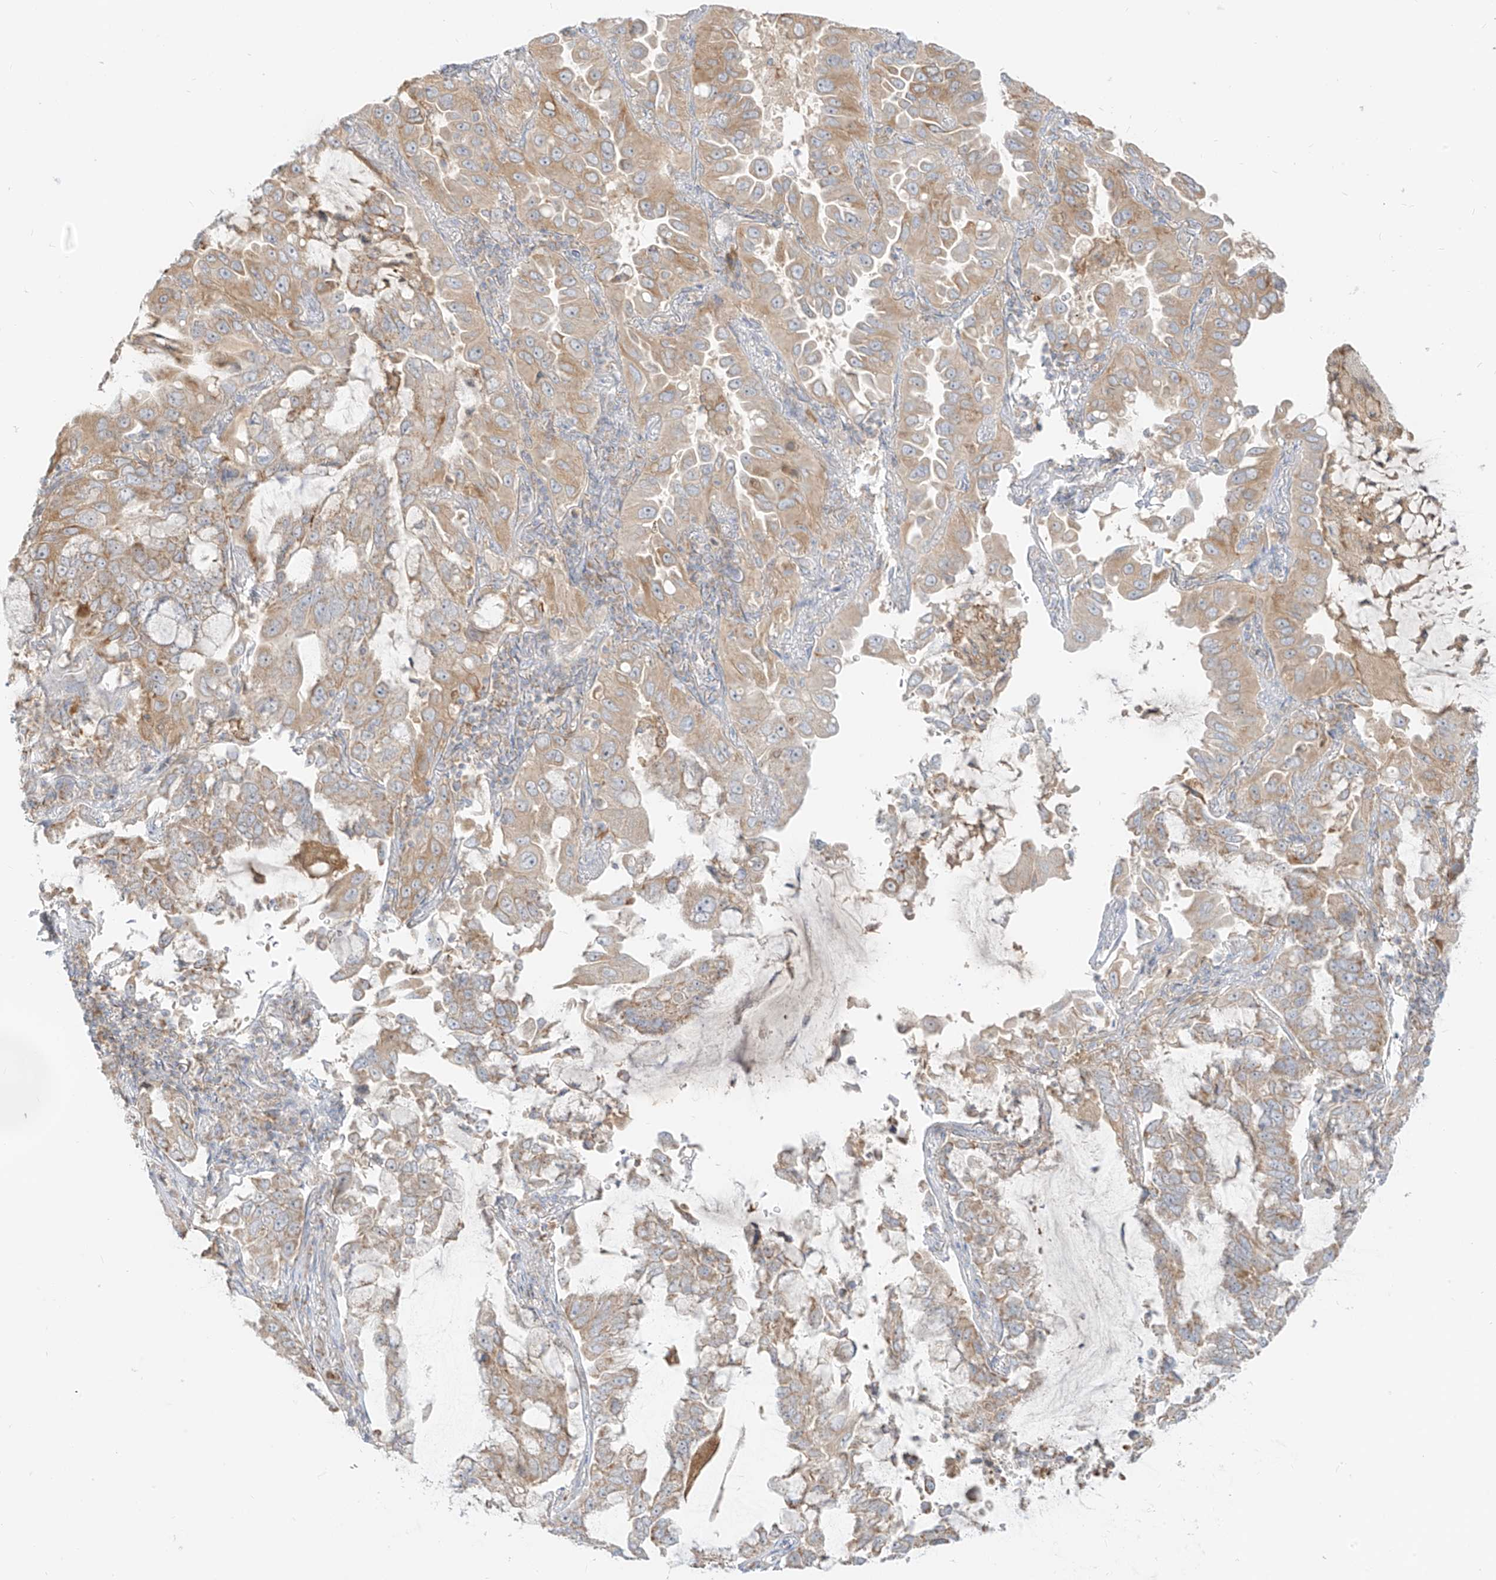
{"staining": {"intensity": "weak", "quantity": ">75%", "location": "cytoplasmic/membranous"}, "tissue": "lung cancer", "cell_type": "Tumor cells", "image_type": "cancer", "snomed": [{"axis": "morphology", "description": "Adenocarcinoma, NOS"}, {"axis": "topography", "description": "Lung"}], "caption": "Brown immunohistochemical staining in lung adenocarcinoma exhibits weak cytoplasmic/membranous staining in approximately >75% of tumor cells.", "gene": "ZIM3", "patient": {"sex": "male", "age": 64}}